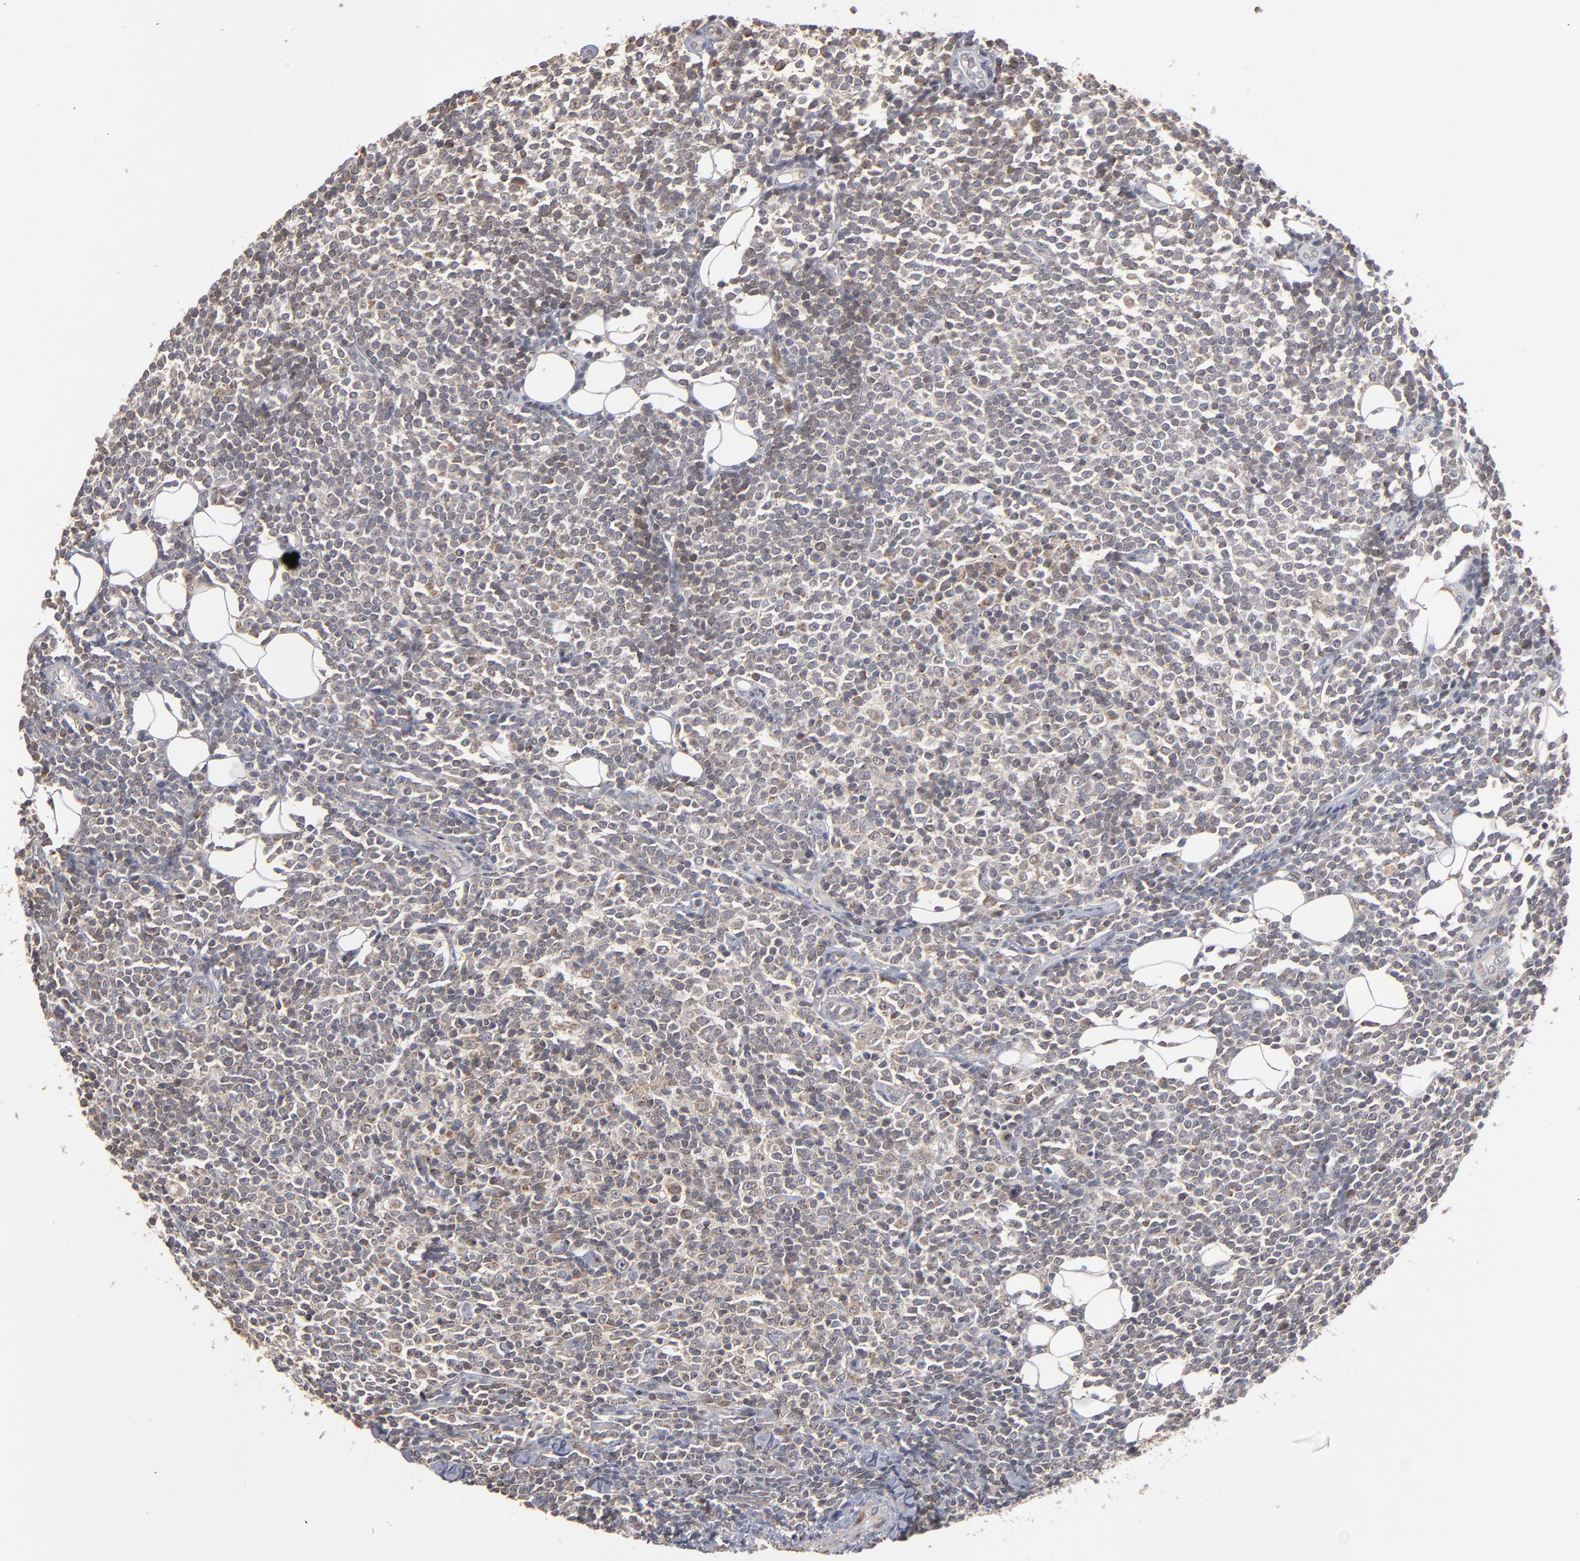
{"staining": {"intensity": "moderate", "quantity": ">75%", "location": "cytoplasmic/membranous"}, "tissue": "lymphoma", "cell_type": "Tumor cells", "image_type": "cancer", "snomed": [{"axis": "morphology", "description": "Malignant lymphoma, non-Hodgkin's type, Low grade"}, {"axis": "topography", "description": "Soft tissue"}], "caption": "There is medium levels of moderate cytoplasmic/membranous positivity in tumor cells of malignant lymphoma, non-Hodgkin's type (low-grade), as demonstrated by immunohistochemical staining (brown color).", "gene": "MIPOL1", "patient": {"sex": "male", "age": 92}}